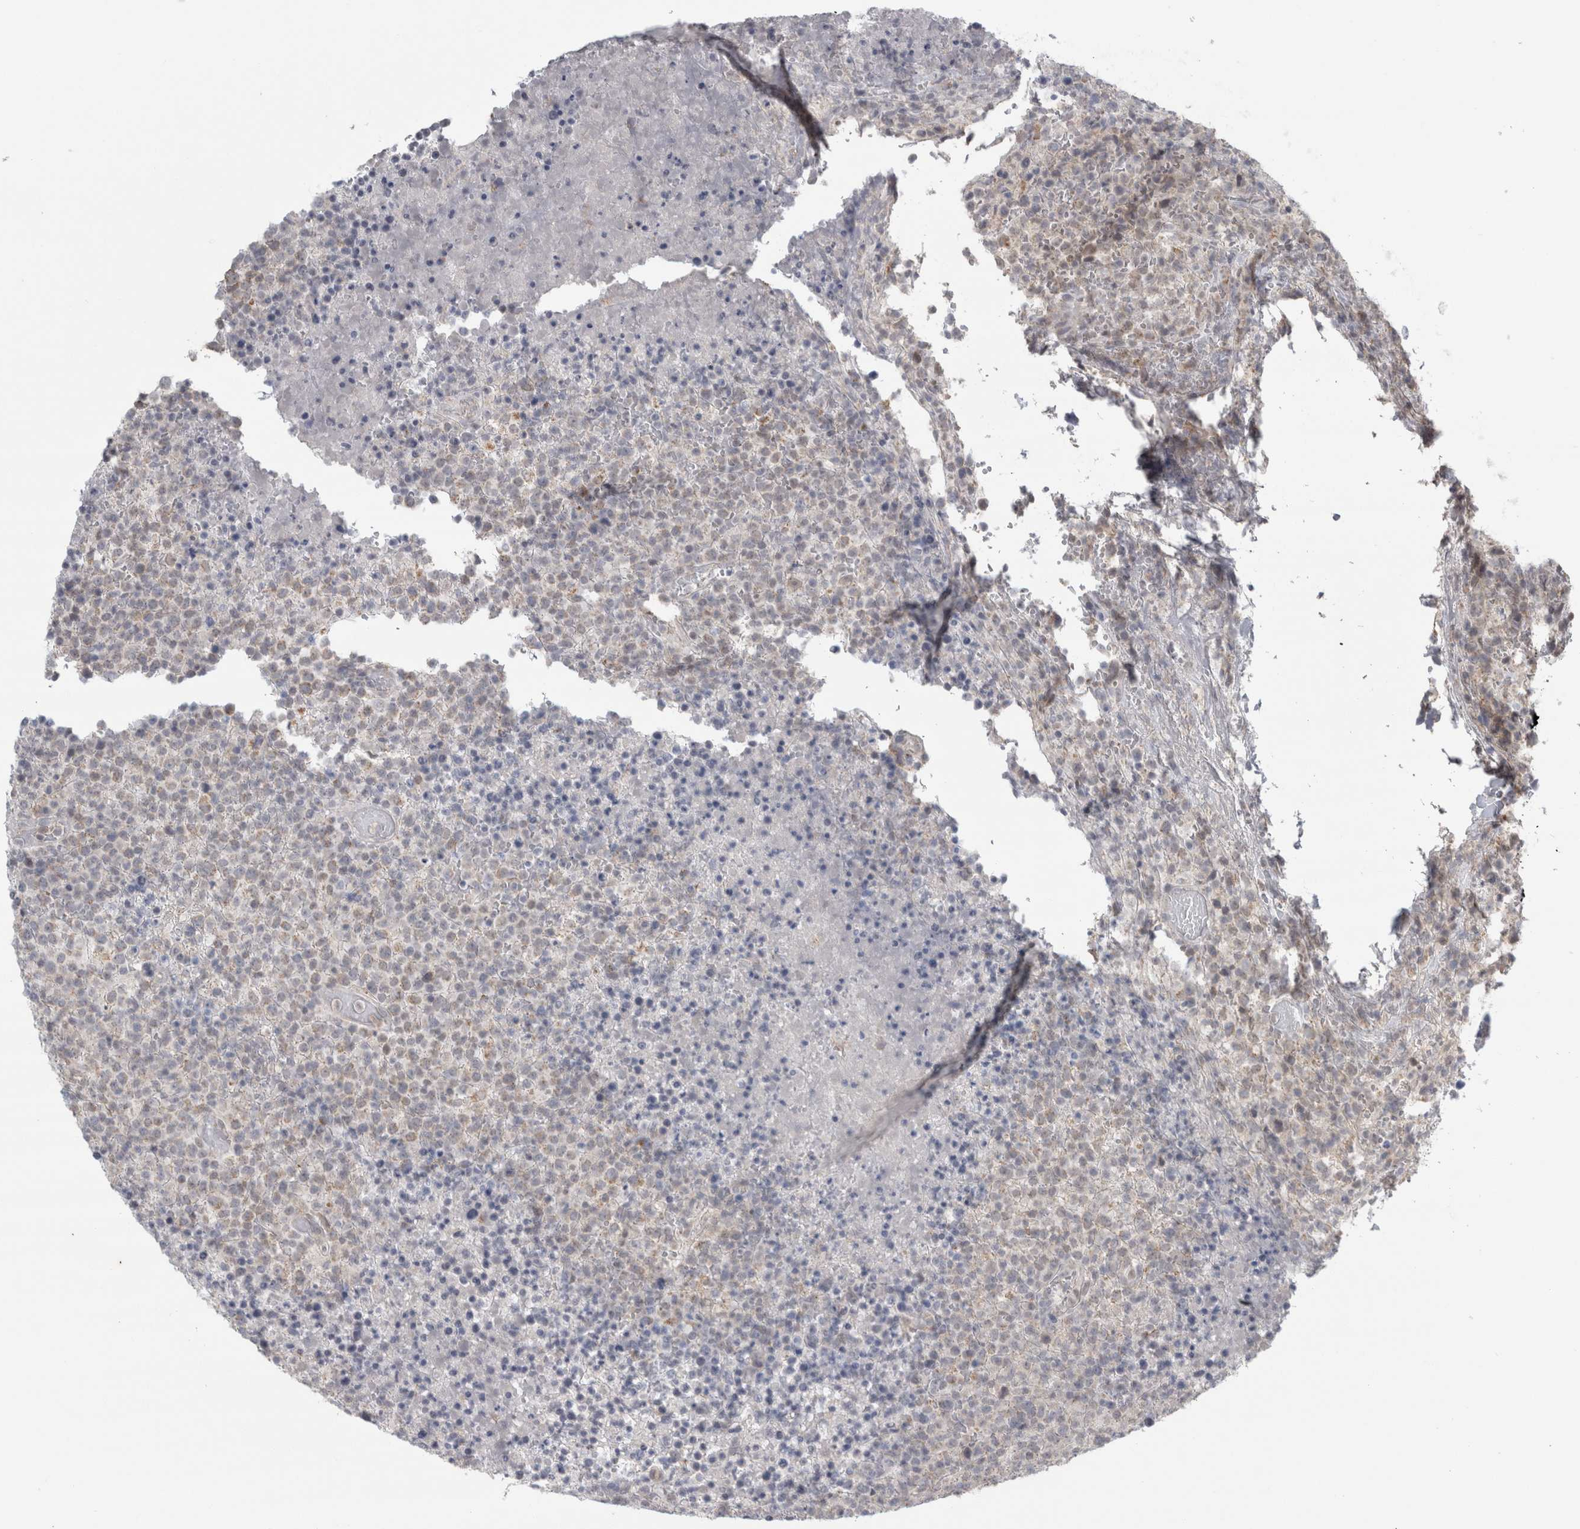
{"staining": {"intensity": "weak", "quantity": "<25%", "location": "cytoplasmic/membranous"}, "tissue": "lymphoma", "cell_type": "Tumor cells", "image_type": "cancer", "snomed": [{"axis": "morphology", "description": "Malignant lymphoma, non-Hodgkin's type, High grade"}, {"axis": "topography", "description": "Lymph node"}], "caption": "Immunohistochemistry (IHC) image of neoplastic tissue: lymphoma stained with DAB (3,3'-diaminobenzidine) demonstrates no significant protein expression in tumor cells.", "gene": "PLIN1", "patient": {"sex": "male", "age": 13}}